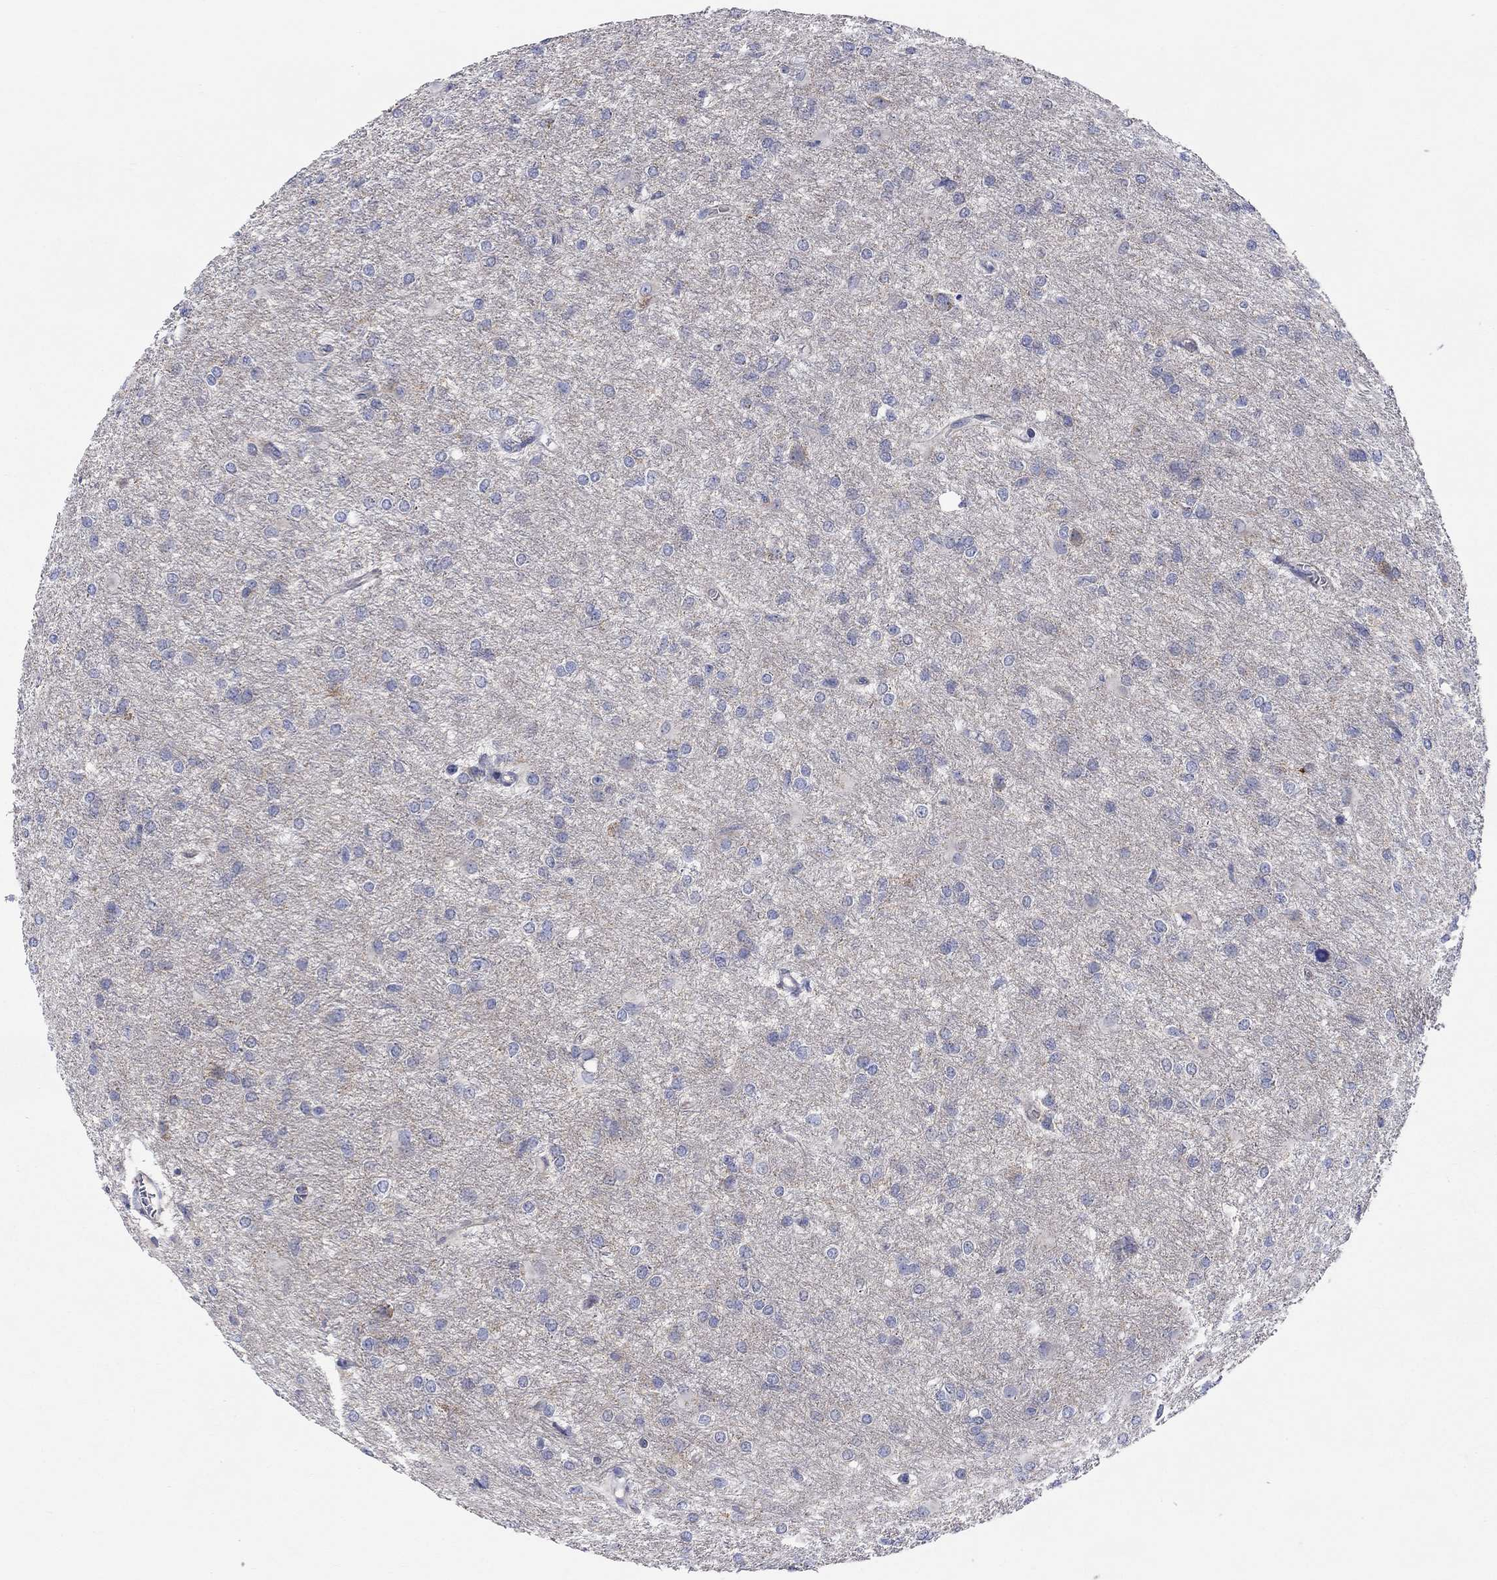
{"staining": {"intensity": "negative", "quantity": "none", "location": "none"}, "tissue": "glioma", "cell_type": "Tumor cells", "image_type": "cancer", "snomed": [{"axis": "morphology", "description": "Glioma, malignant, High grade"}, {"axis": "topography", "description": "Brain"}], "caption": "Tumor cells are negative for protein expression in human malignant glioma (high-grade).", "gene": "RCAN1", "patient": {"sex": "male", "age": 68}}